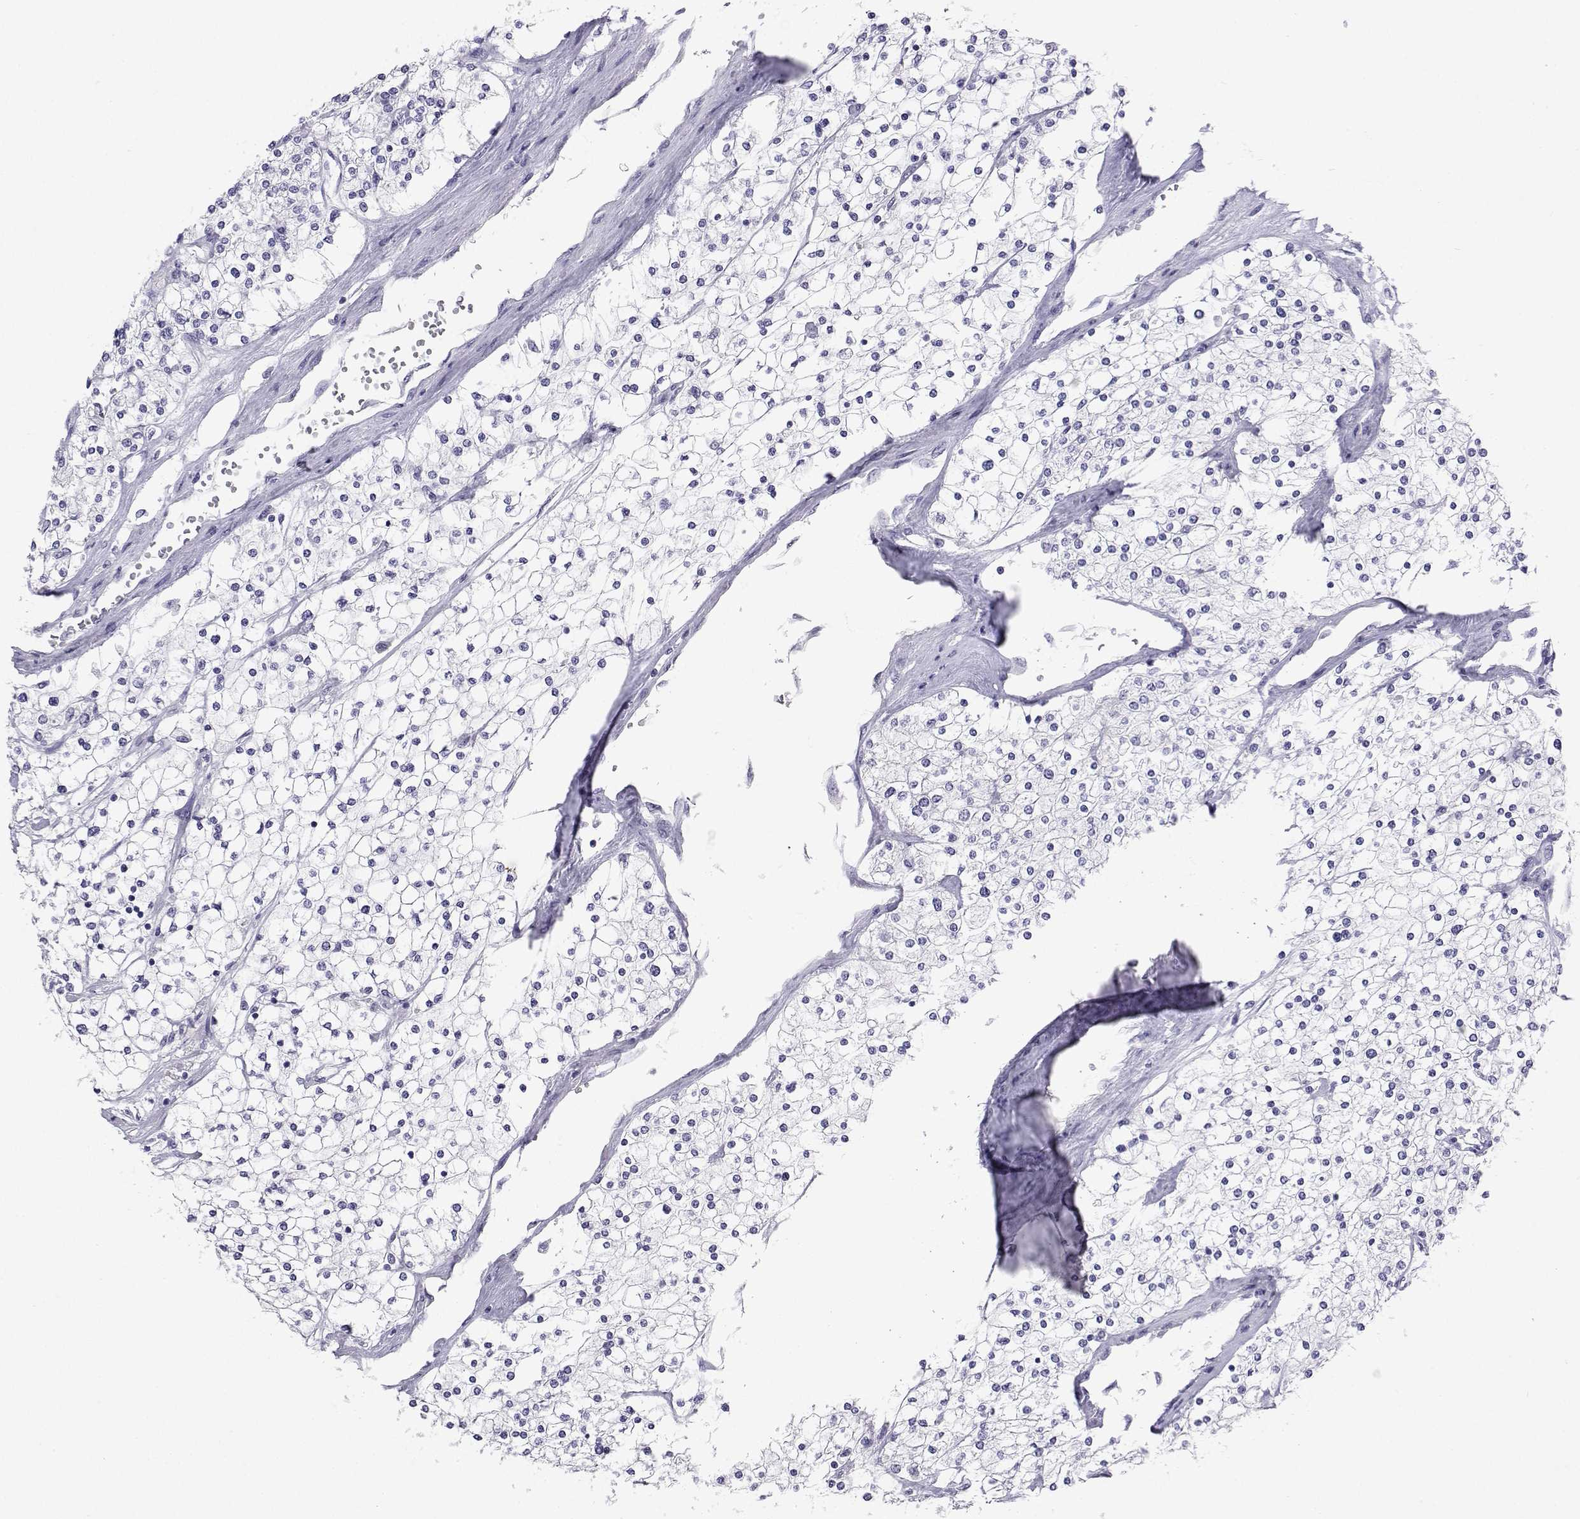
{"staining": {"intensity": "negative", "quantity": "none", "location": "none"}, "tissue": "renal cancer", "cell_type": "Tumor cells", "image_type": "cancer", "snomed": [{"axis": "morphology", "description": "Adenocarcinoma, NOS"}, {"axis": "topography", "description": "Kidney"}], "caption": "Tumor cells are negative for protein expression in human renal adenocarcinoma. Nuclei are stained in blue.", "gene": "PLIN4", "patient": {"sex": "male", "age": 80}}